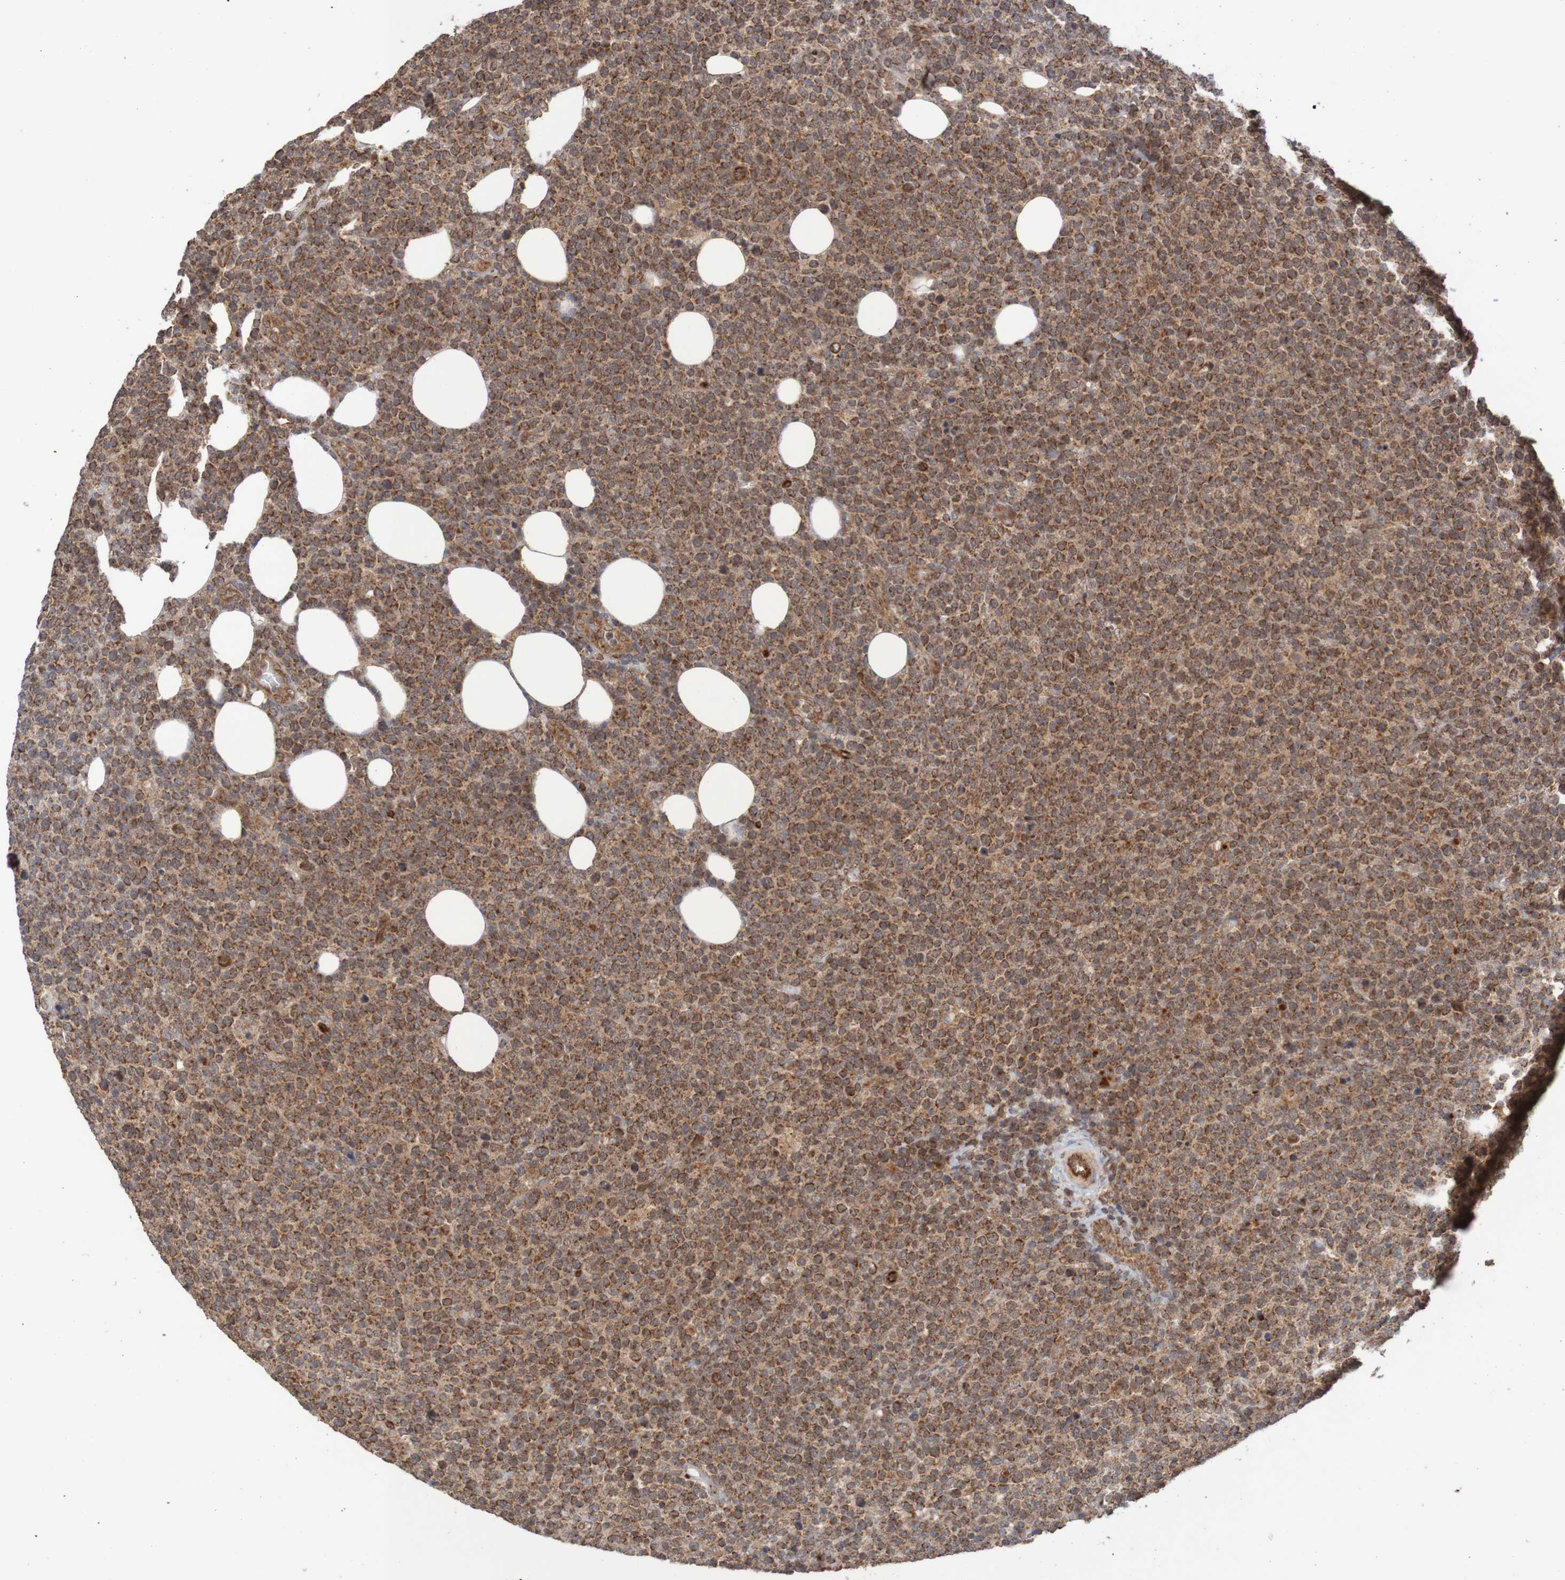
{"staining": {"intensity": "moderate", "quantity": ">75%", "location": "cytoplasmic/membranous"}, "tissue": "lymphoma", "cell_type": "Tumor cells", "image_type": "cancer", "snomed": [{"axis": "morphology", "description": "Malignant lymphoma, non-Hodgkin's type, High grade"}, {"axis": "topography", "description": "Lymph node"}], "caption": "Immunohistochemical staining of high-grade malignant lymphoma, non-Hodgkin's type displays medium levels of moderate cytoplasmic/membranous protein staining in approximately >75% of tumor cells.", "gene": "MRPL52", "patient": {"sex": "male", "age": 61}}